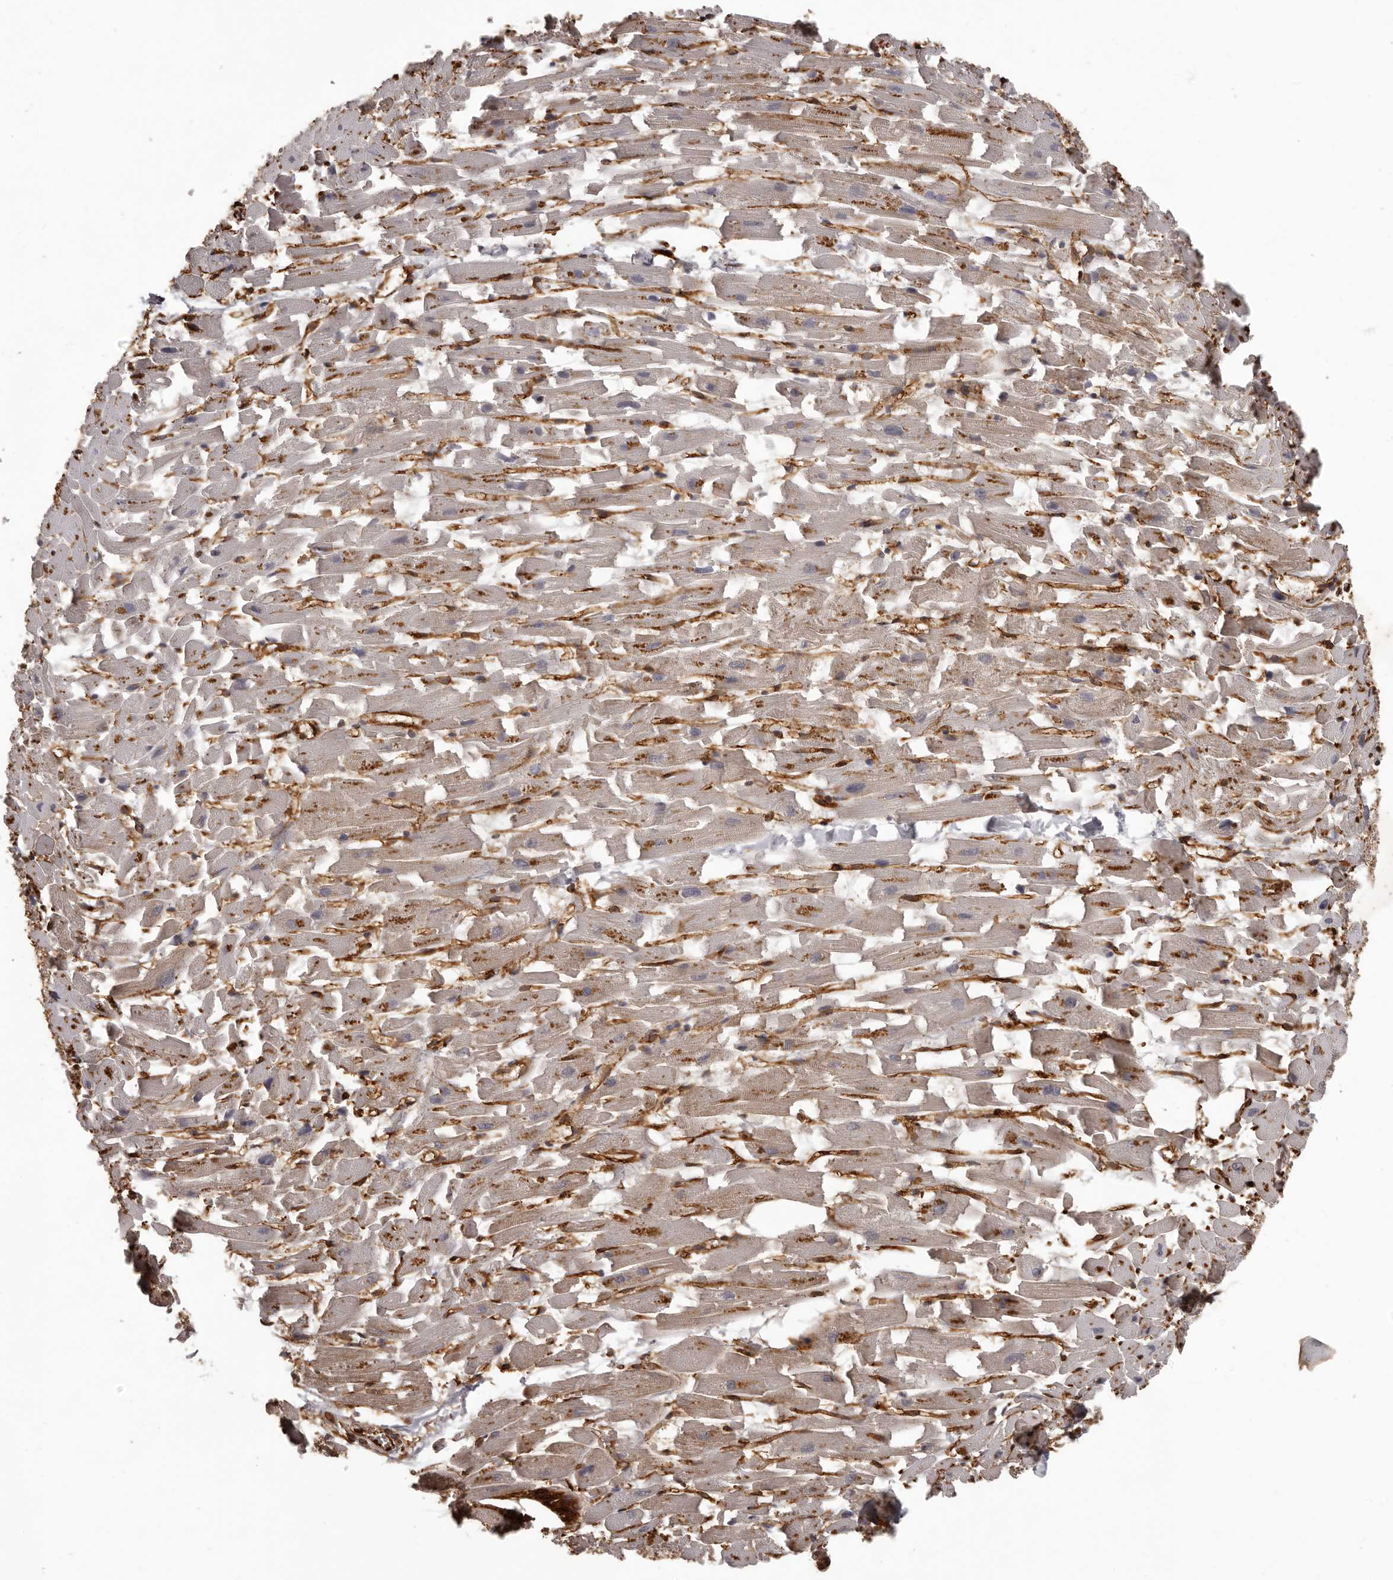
{"staining": {"intensity": "moderate", "quantity": "<25%", "location": "cytoplasmic/membranous"}, "tissue": "heart muscle", "cell_type": "Cardiomyocytes", "image_type": "normal", "snomed": [{"axis": "morphology", "description": "Normal tissue, NOS"}, {"axis": "topography", "description": "Heart"}], "caption": "Moderate cytoplasmic/membranous protein staining is seen in about <25% of cardiomyocytes in heart muscle.", "gene": "SLITRK6", "patient": {"sex": "female", "age": 64}}